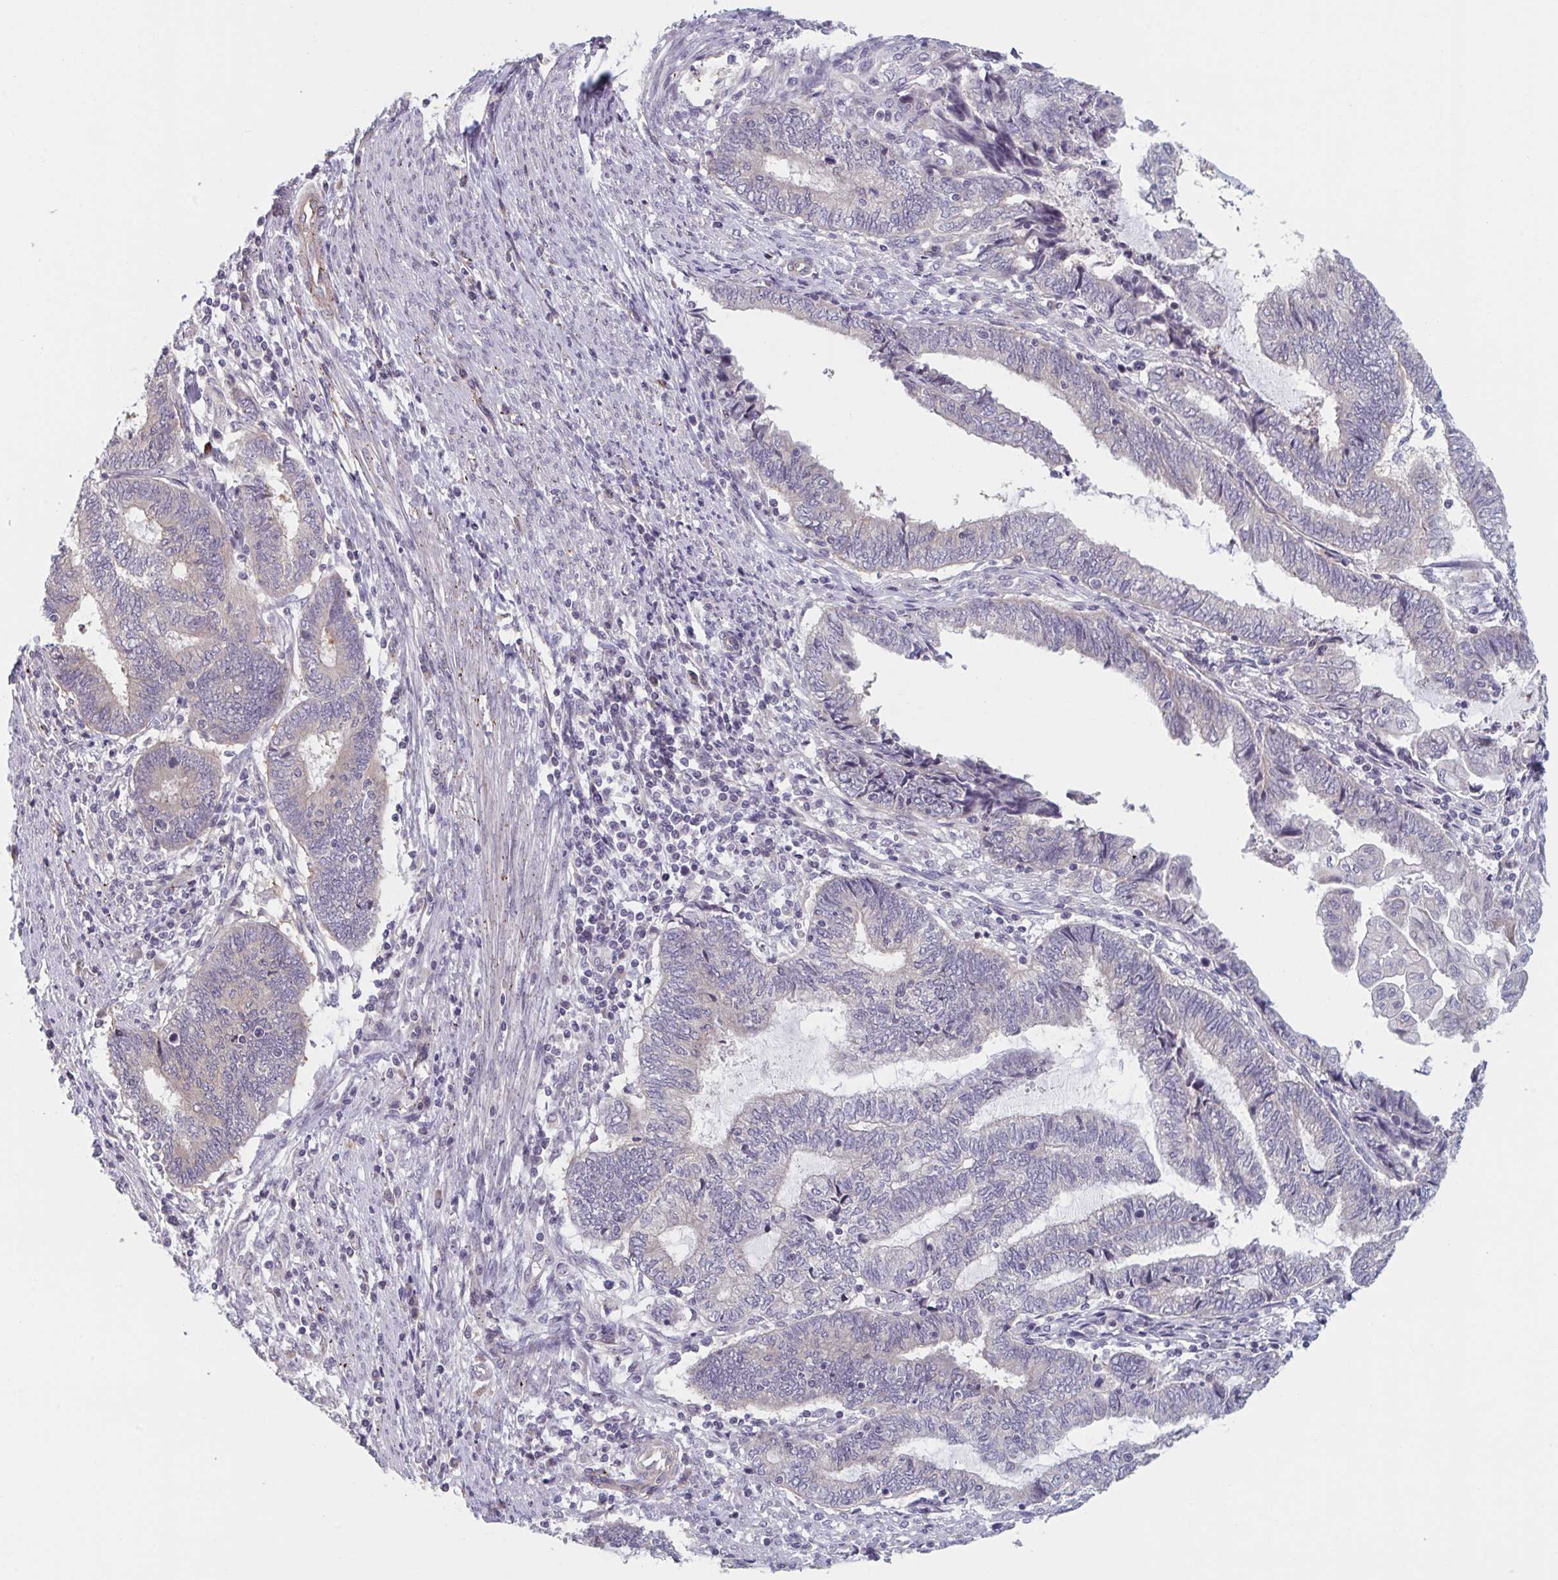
{"staining": {"intensity": "negative", "quantity": "none", "location": "none"}, "tissue": "endometrial cancer", "cell_type": "Tumor cells", "image_type": "cancer", "snomed": [{"axis": "morphology", "description": "Adenocarcinoma, NOS"}, {"axis": "topography", "description": "Uterus"}, {"axis": "topography", "description": "Endometrium"}], "caption": "IHC photomicrograph of human endometrial cancer (adenocarcinoma) stained for a protein (brown), which exhibits no staining in tumor cells.", "gene": "TNFSF10", "patient": {"sex": "female", "age": 70}}